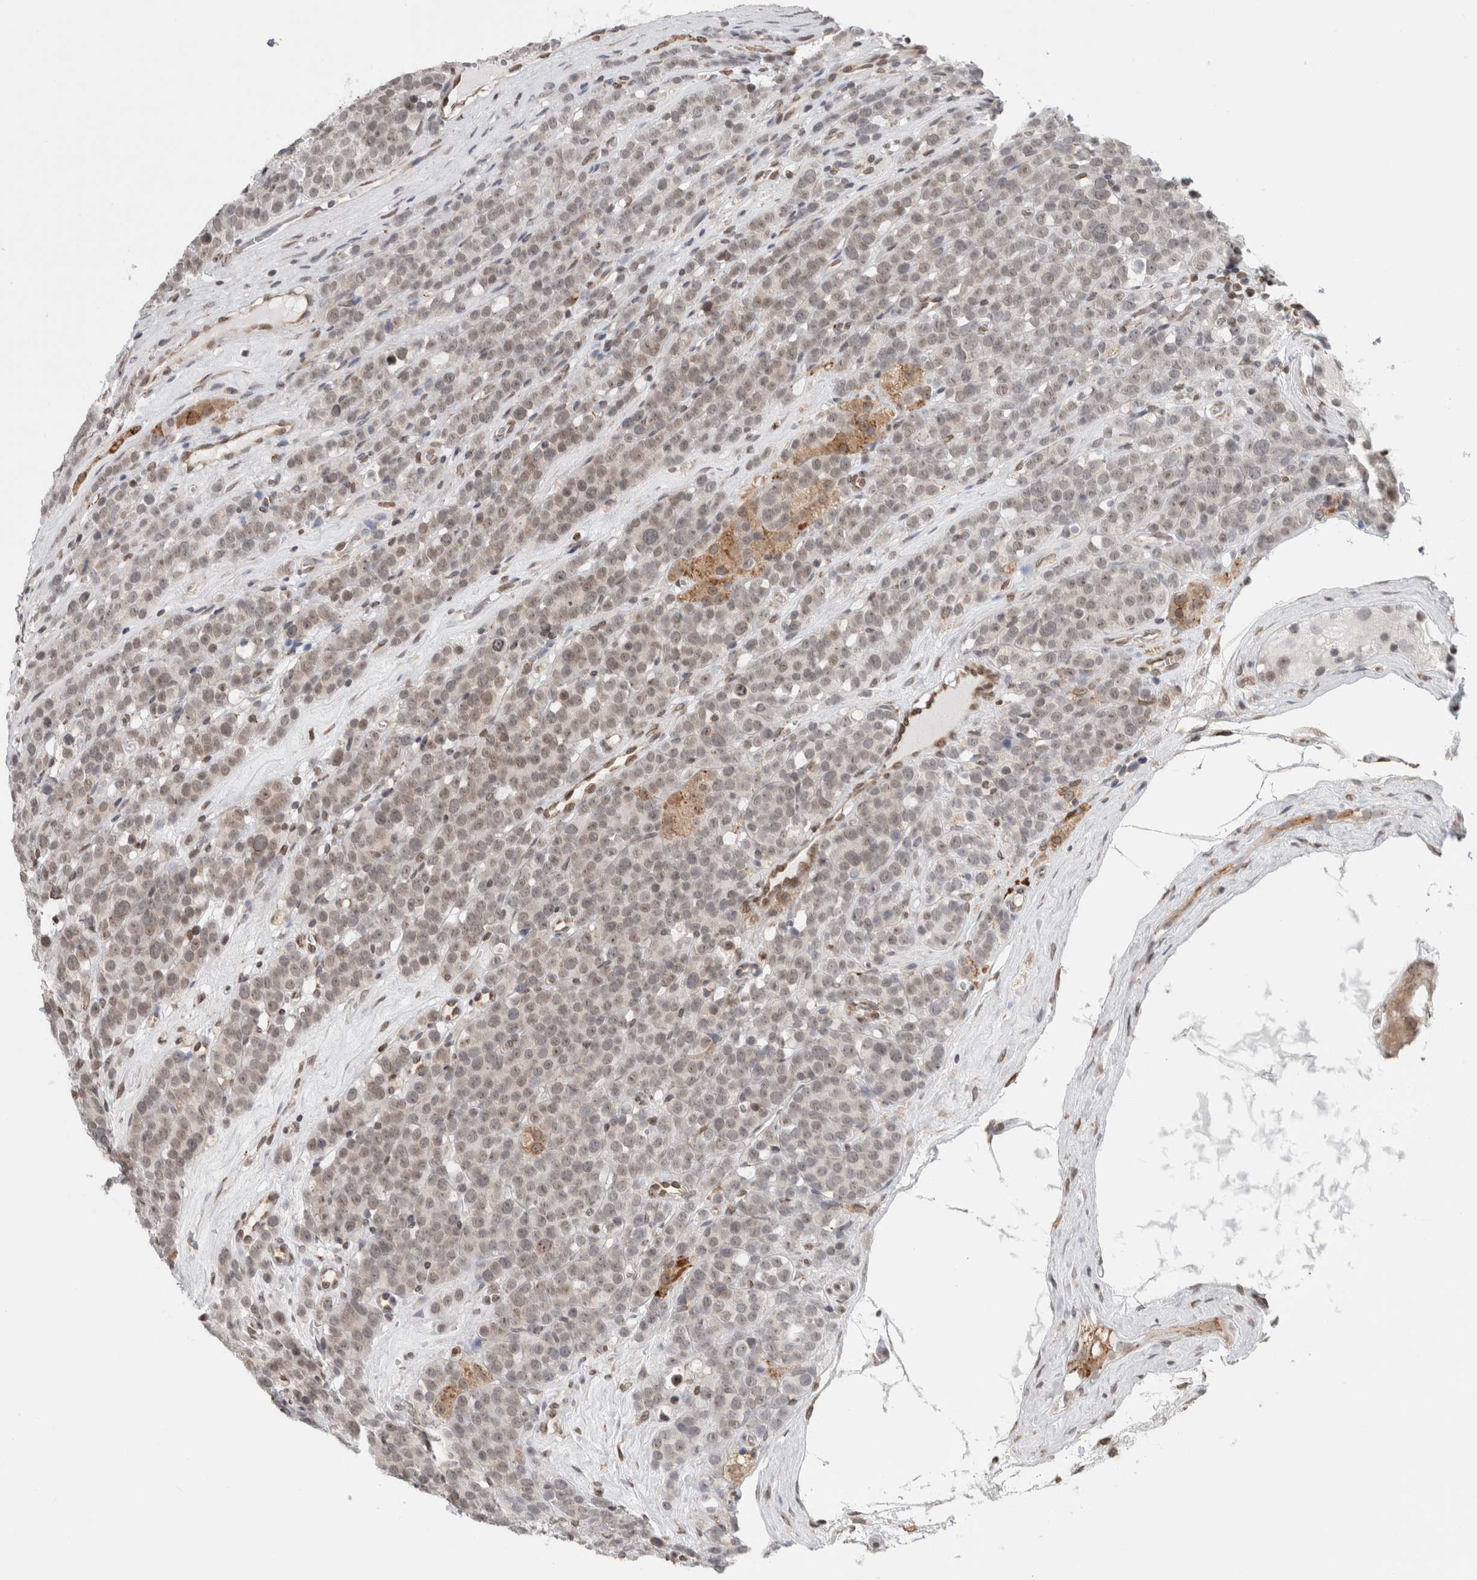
{"staining": {"intensity": "moderate", "quantity": "<25%", "location": "nuclear"}, "tissue": "testis cancer", "cell_type": "Tumor cells", "image_type": "cancer", "snomed": [{"axis": "morphology", "description": "Seminoma, NOS"}, {"axis": "topography", "description": "Testis"}], "caption": "A photomicrograph of testis seminoma stained for a protein shows moderate nuclear brown staining in tumor cells.", "gene": "RBMX2", "patient": {"sex": "male", "age": 71}}